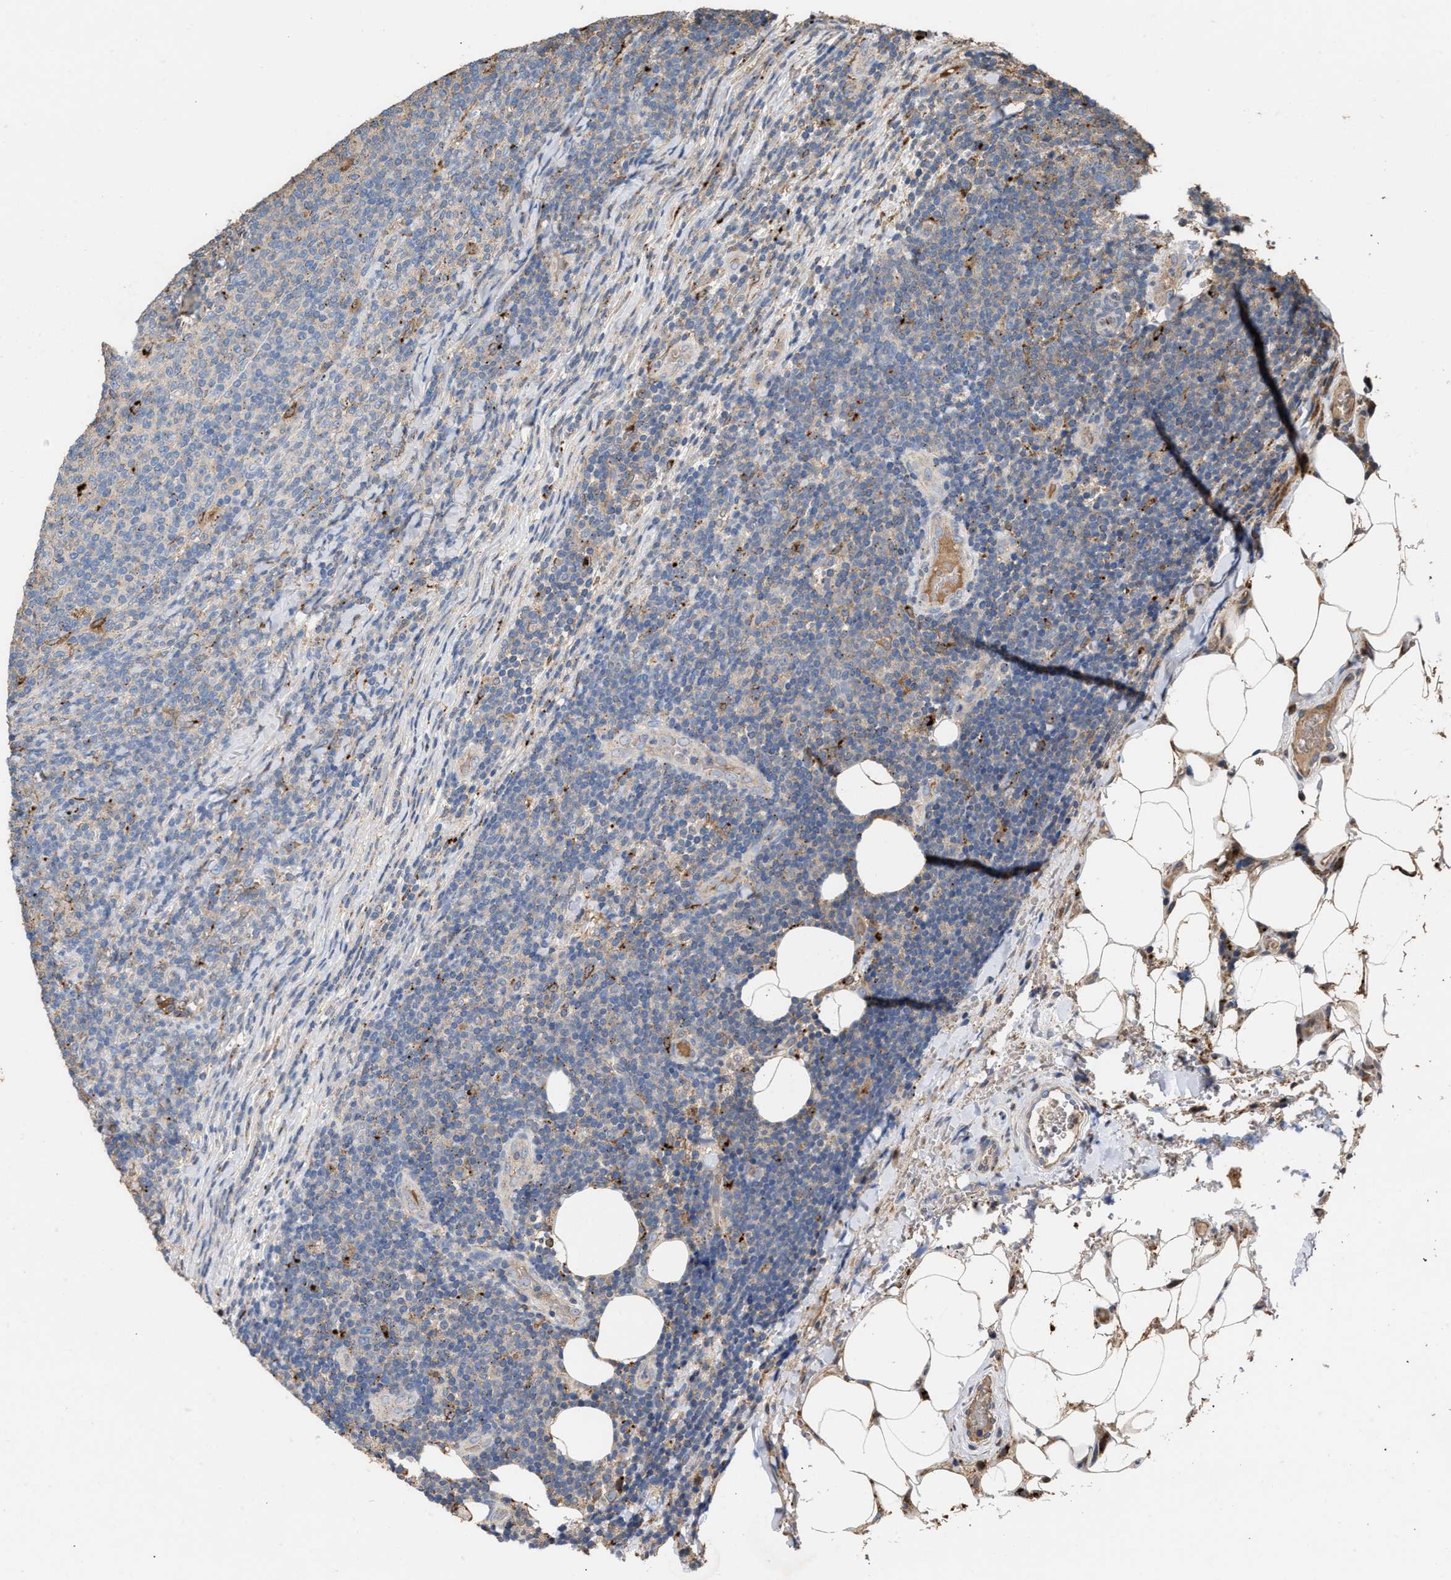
{"staining": {"intensity": "negative", "quantity": "none", "location": "none"}, "tissue": "lymphoma", "cell_type": "Tumor cells", "image_type": "cancer", "snomed": [{"axis": "morphology", "description": "Malignant lymphoma, non-Hodgkin's type, Low grade"}, {"axis": "topography", "description": "Lymph node"}], "caption": "Photomicrograph shows no protein staining in tumor cells of lymphoma tissue.", "gene": "ELMO3", "patient": {"sex": "male", "age": 66}}